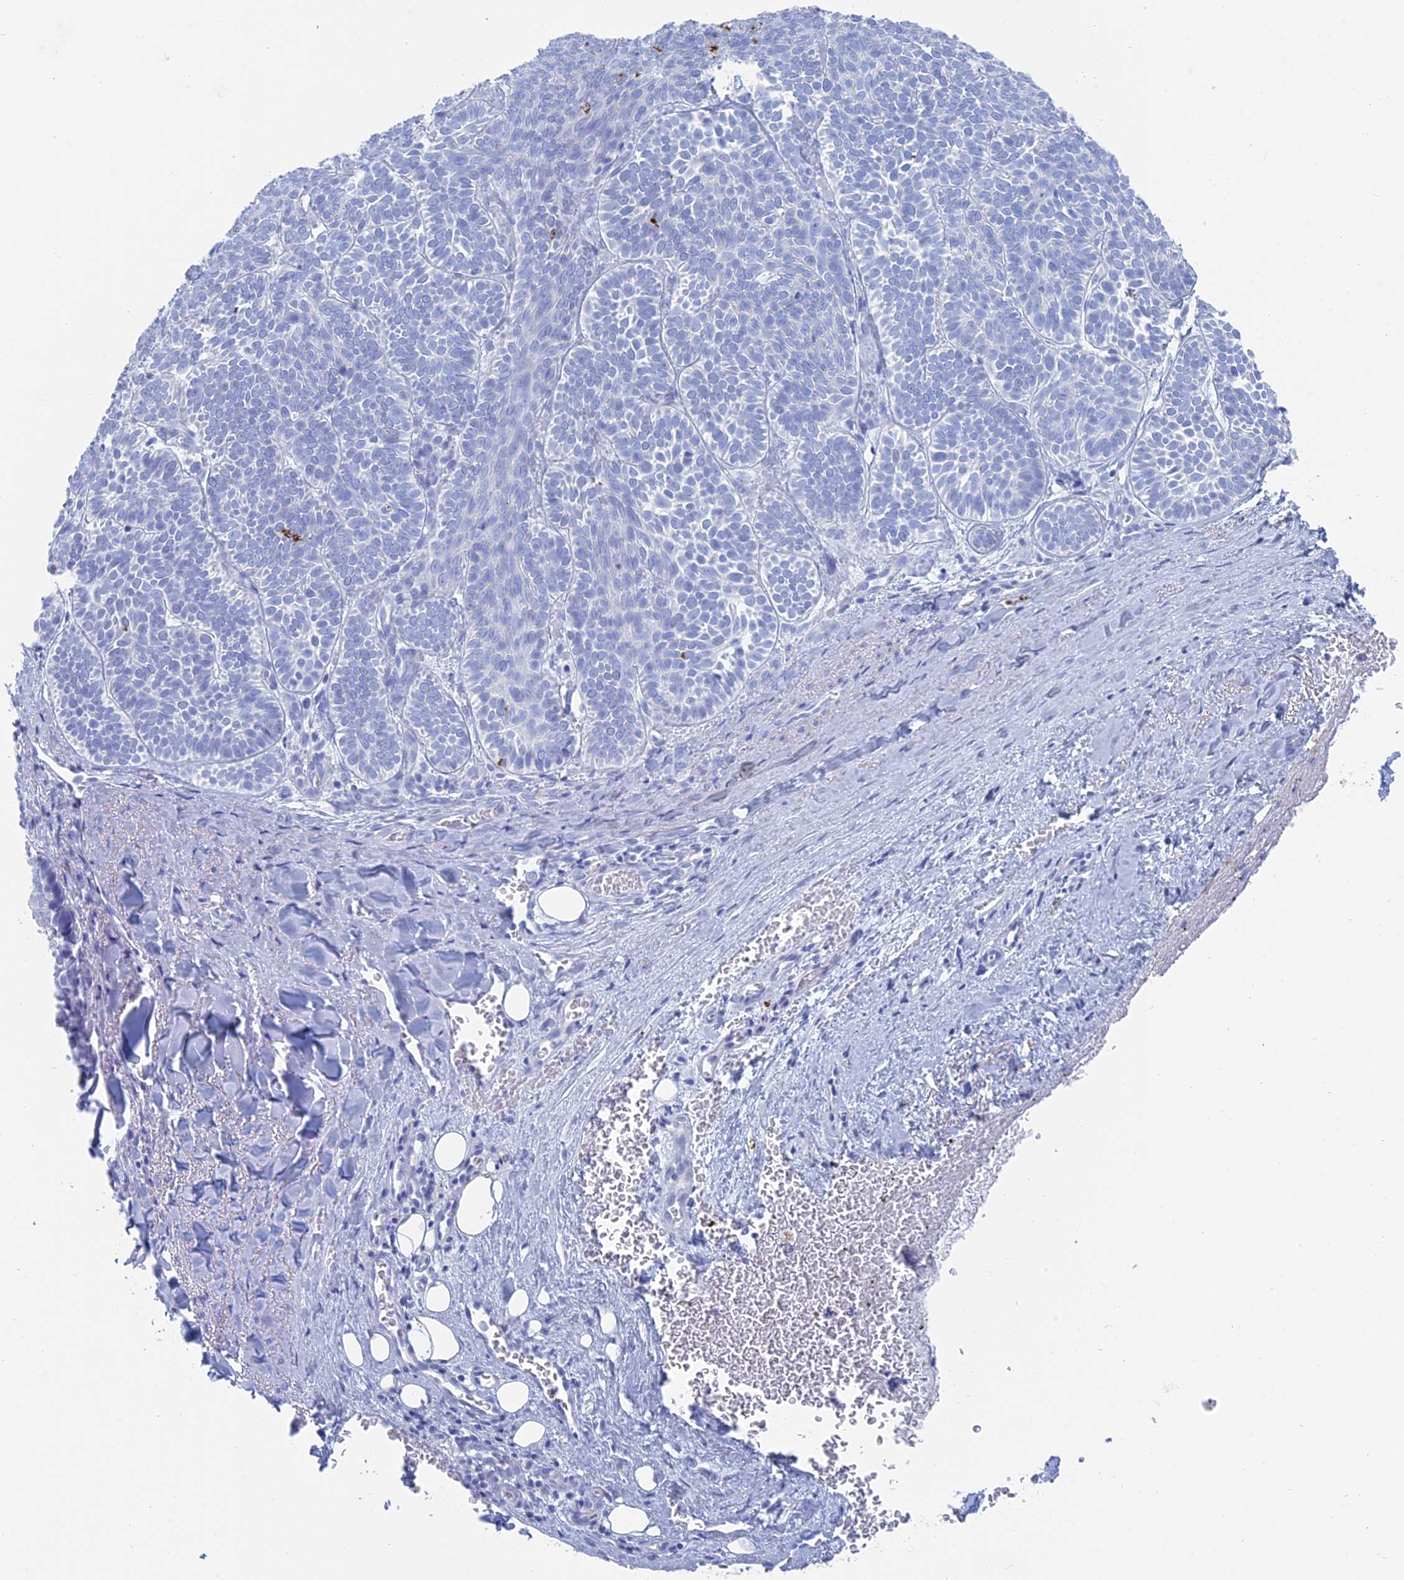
{"staining": {"intensity": "negative", "quantity": "none", "location": "none"}, "tissue": "skin cancer", "cell_type": "Tumor cells", "image_type": "cancer", "snomed": [{"axis": "morphology", "description": "Basal cell carcinoma"}, {"axis": "topography", "description": "Skin"}], "caption": "Immunohistochemistry (IHC) micrograph of basal cell carcinoma (skin) stained for a protein (brown), which reveals no staining in tumor cells. The staining was performed using DAB to visualize the protein expression in brown, while the nuclei were stained in blue with hematoxylin (Magnification: 20x).", "gene": "ALMS1", "patient": {"sex": "male", "age": 85}}